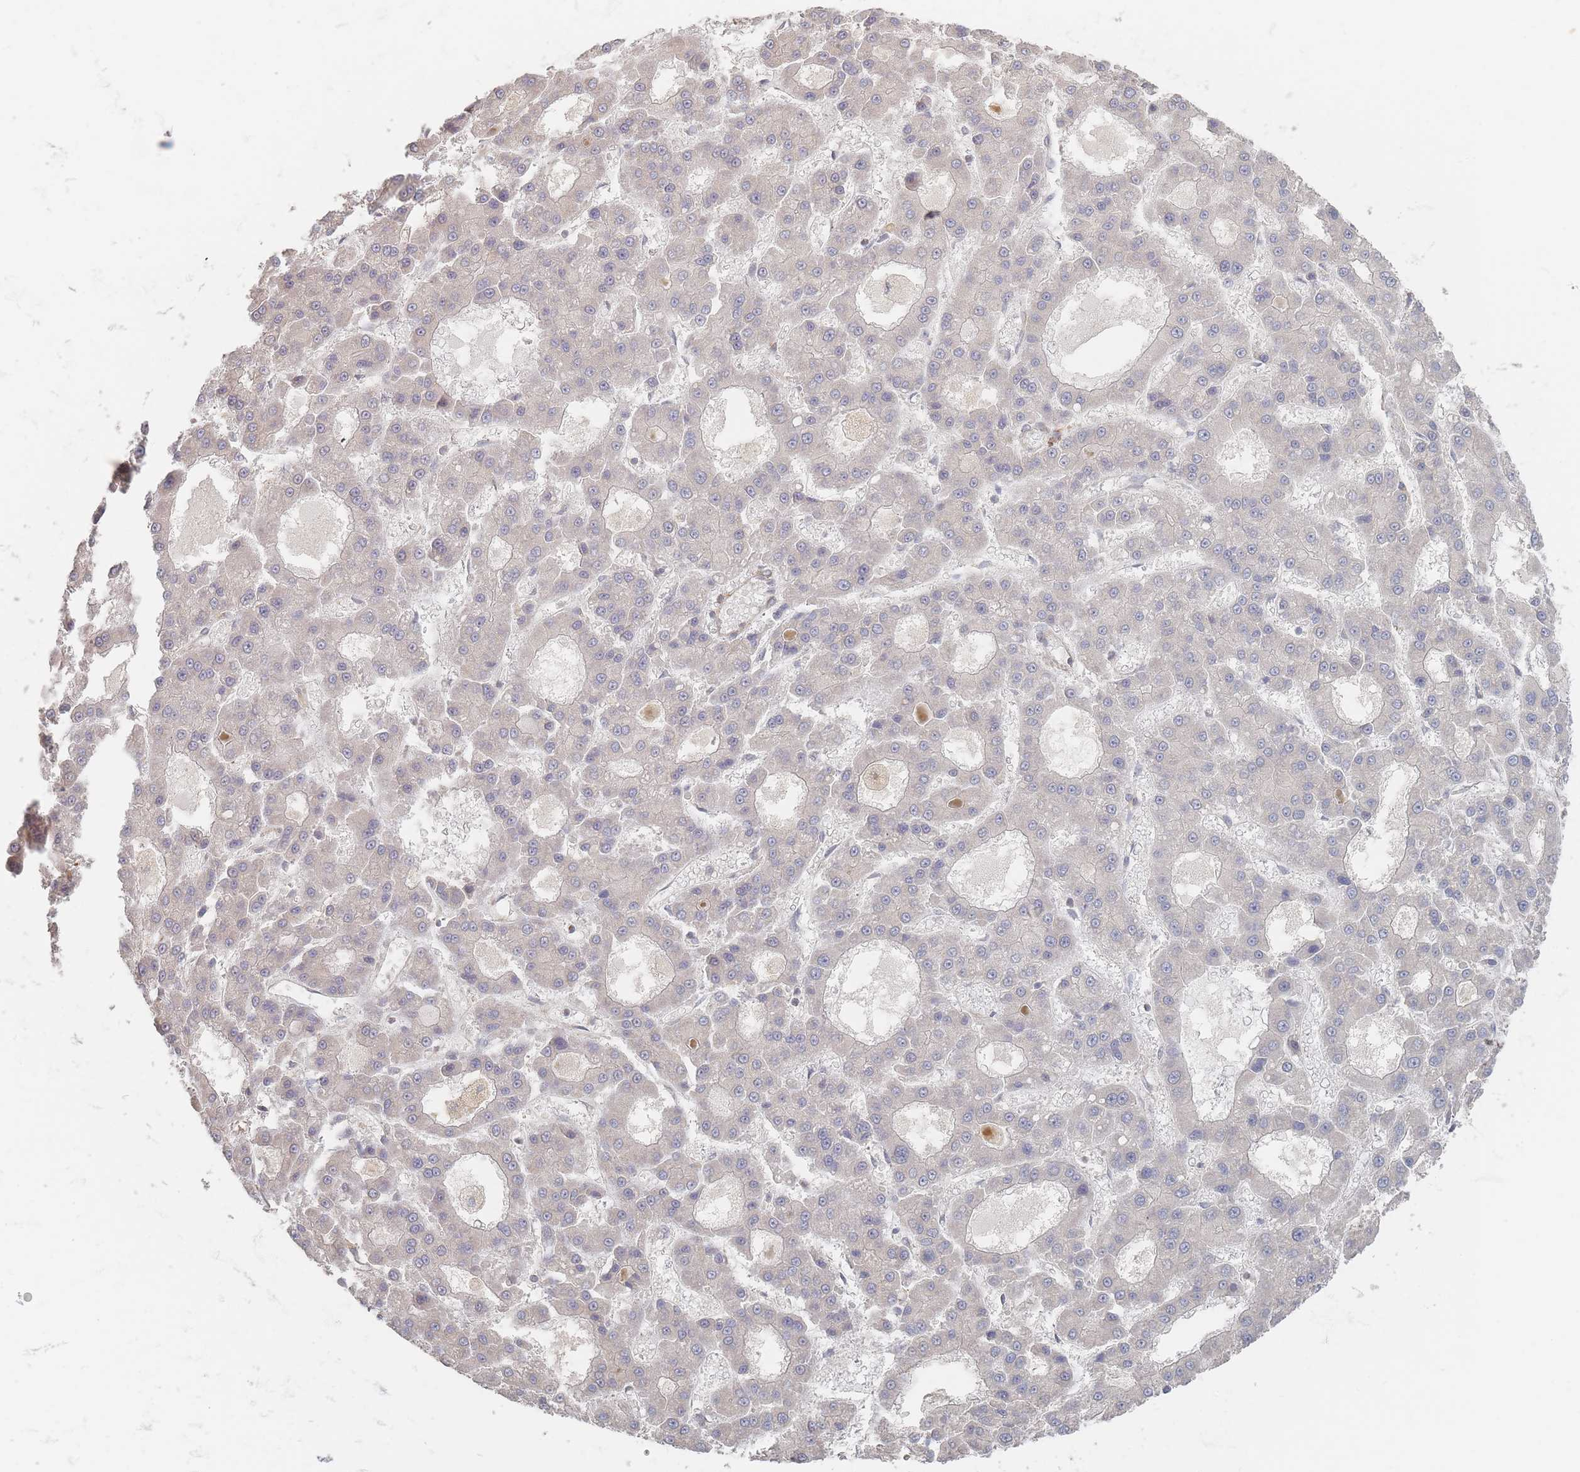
{"staining": {"intensity": "negative", "quantity": "none", "location": "none"}, "tissue": "liver cancer", "cell_type": "Tumor cells", "image_type": "cancer", "snomed": [{"axis": "morphology", "description": "Carcinoma, Hepatocellular, NOS"}, {"axis": "topography", "description": "Liver"}], "caption": "The immunohistochemistry (IHC) histopathology image has no significant expression in tumor cells of liver cancer tissue. The staining is performed using DAB (3,3'-diaminobenzidine) brown chromogen with nuclei counter-stained in using hematoxylin.", "gene": "GLE1", "patient": {"sex": "male", "age": 70}}